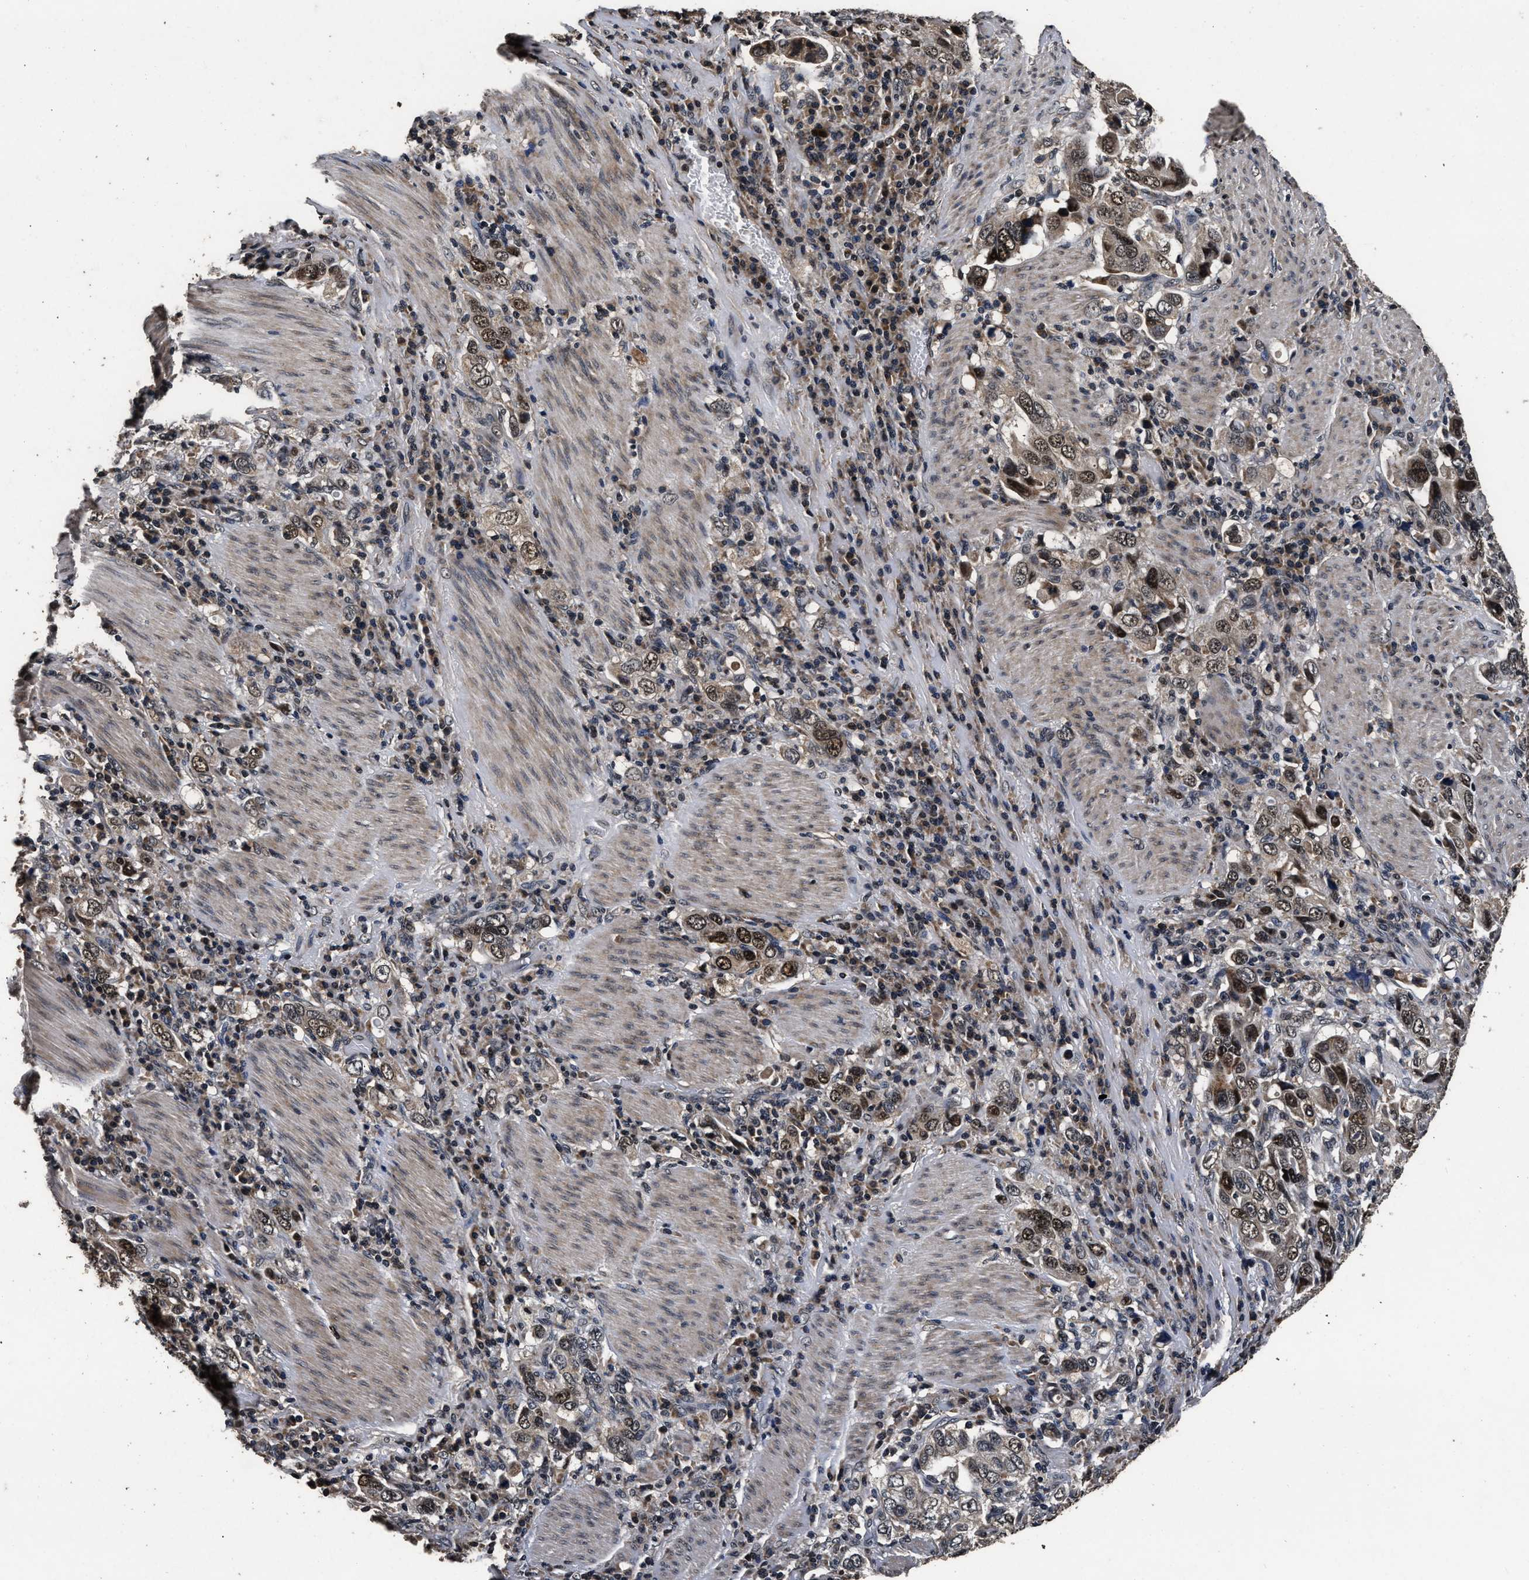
{"staining": {"intensity": "moderate", "quantity": ">75%", "location": "nuclear"}, "tissue": "stomach cancer", "cell_type": "Tumor cells", "image_type": "cancer", "snomed": [{"axis": "morphology", "description": "Adenocarcinoma, NOS"}, {"axis": "topography", "description": "Stomach, upper"}], "caption": "Moderate nuclear expression for a protein is identified in about >75% of tumor cells of stomach cancer (adenocarcinoma) using immunohistochemistry.", "gene": "CSTF1", "patient": {"sex": "male", "age": 62}}